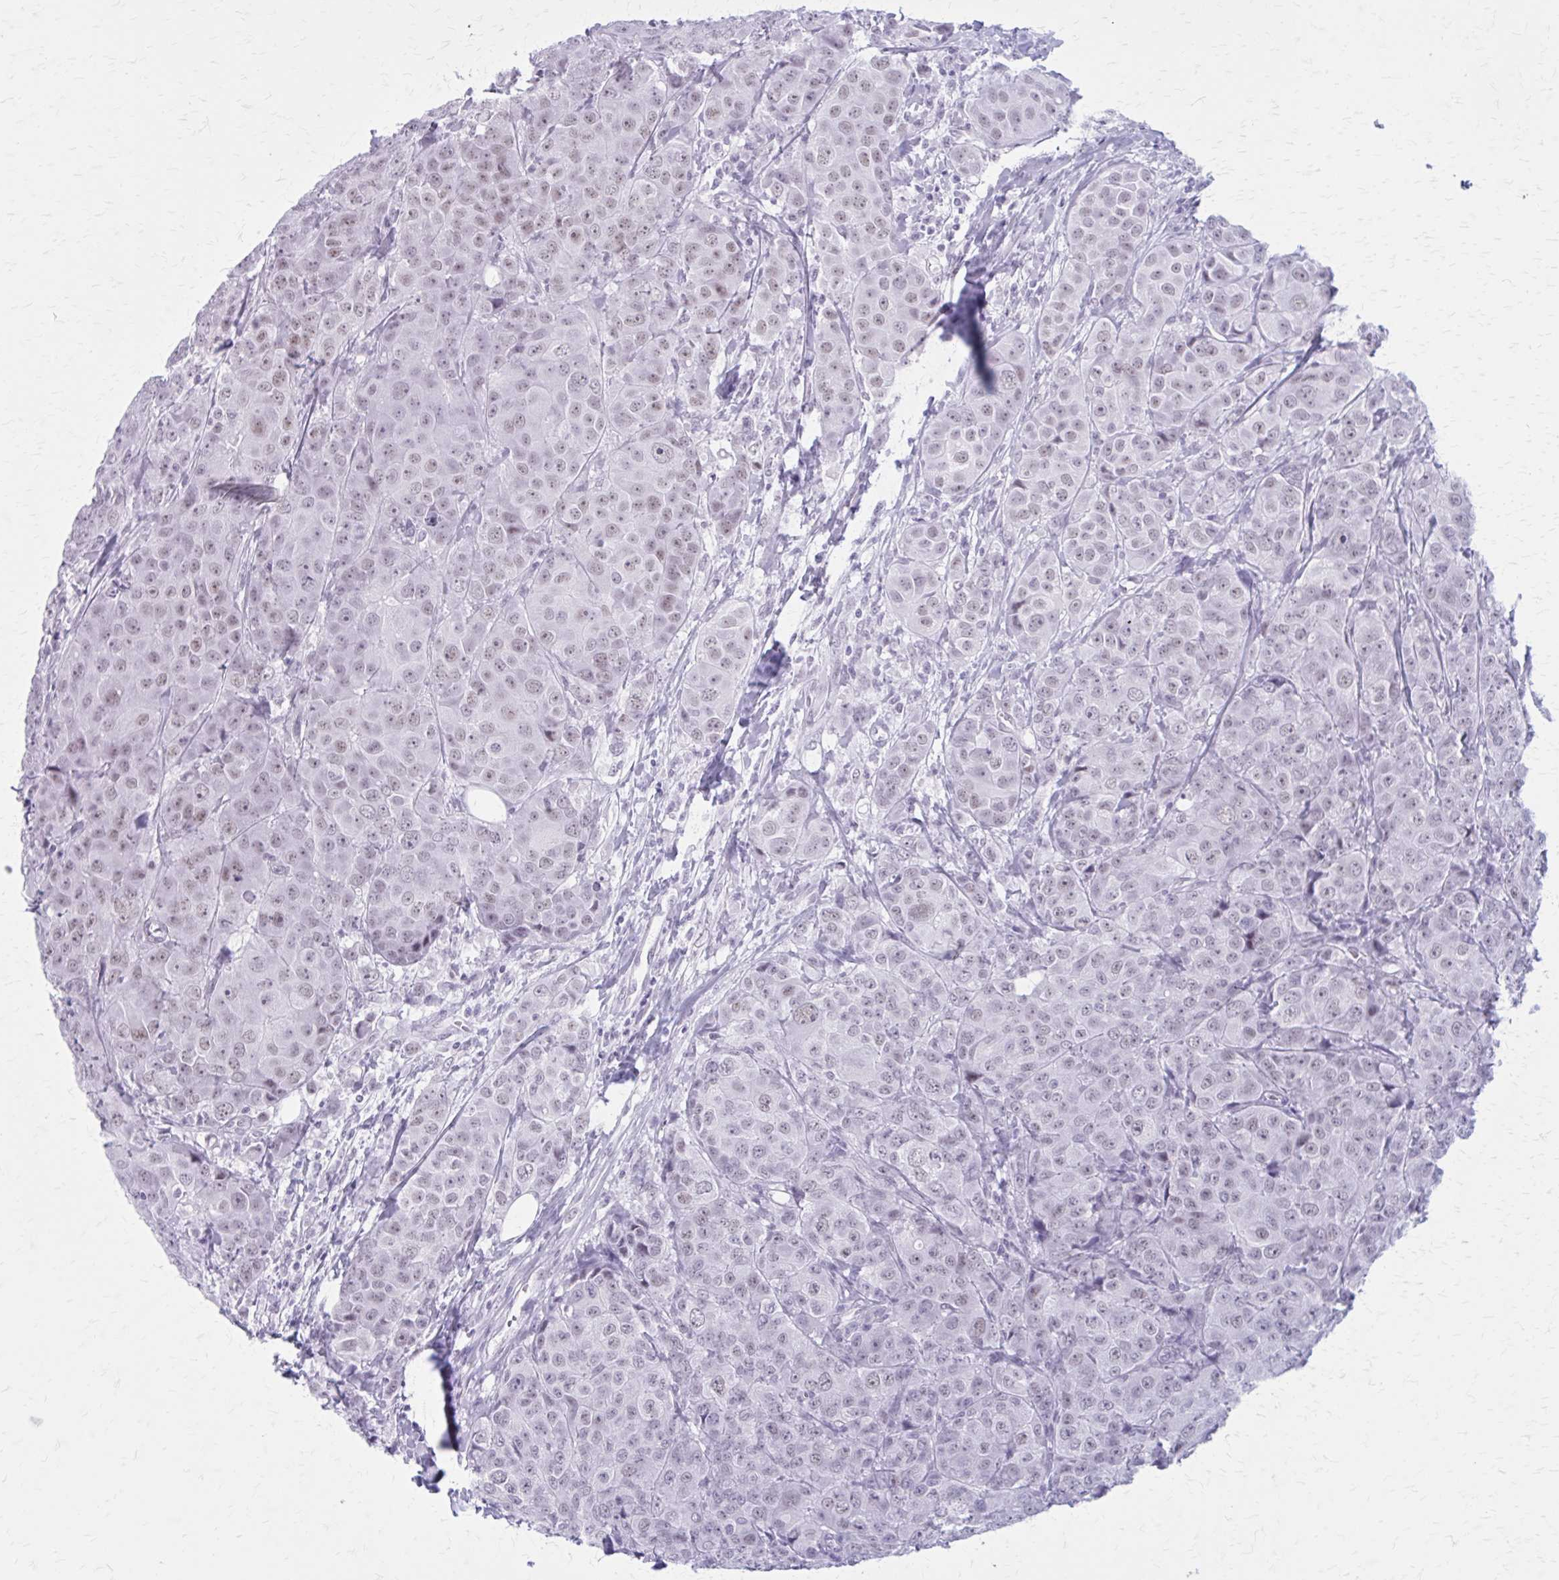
{"staining": {"intensity": "negative", "quantity": "none", "location": "none"}, "tissue": "breast cancer", "cell_type": "Tumor cells", "image_type": "cancer", "snomed": [{"axis": "morphology", "description": "Duct carcinoma"}, {"axis": "topography", "description": "Breast"}], "caption": "This is an immunohistochemistry (IHC) photomicrograph of infiltrating ductal carcinoma (breast). There is no positivity in tumor cells.", "gene": "GAD1", "patient": {"sex": "female", "age": 43}}